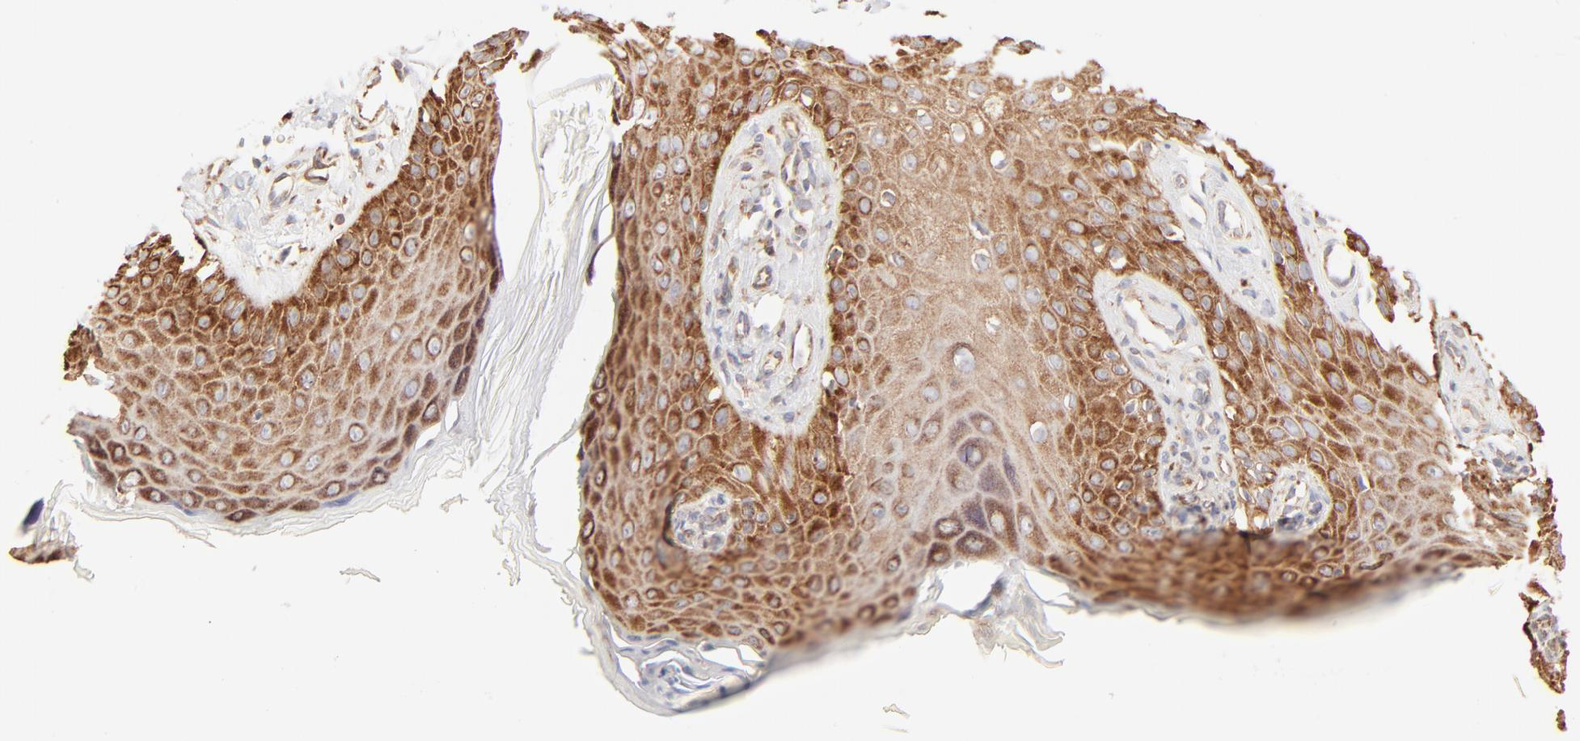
{"staining": {"intensity": "strong", "quantity": ">75%", "location": "cytoplasmic/membranous"}, "tissue": "skin cancer", "cell_type": "Tumor cells", "image_type": "cancer", "snomed": [{"axis": "morphology", "description": "Squamous cell carcinoma, NOS"}, {"axis": "topography", "description": "Skin"}], "caption": "This is an image of immunohistochemistry (IHC) staining of skin cancer (squamous cell carcinoma), which shows strong positivity in the cytoplasmic/membranous of tumor cells.", "gene": "RPS20", "patient": {"sex": "female", "age": 40}}